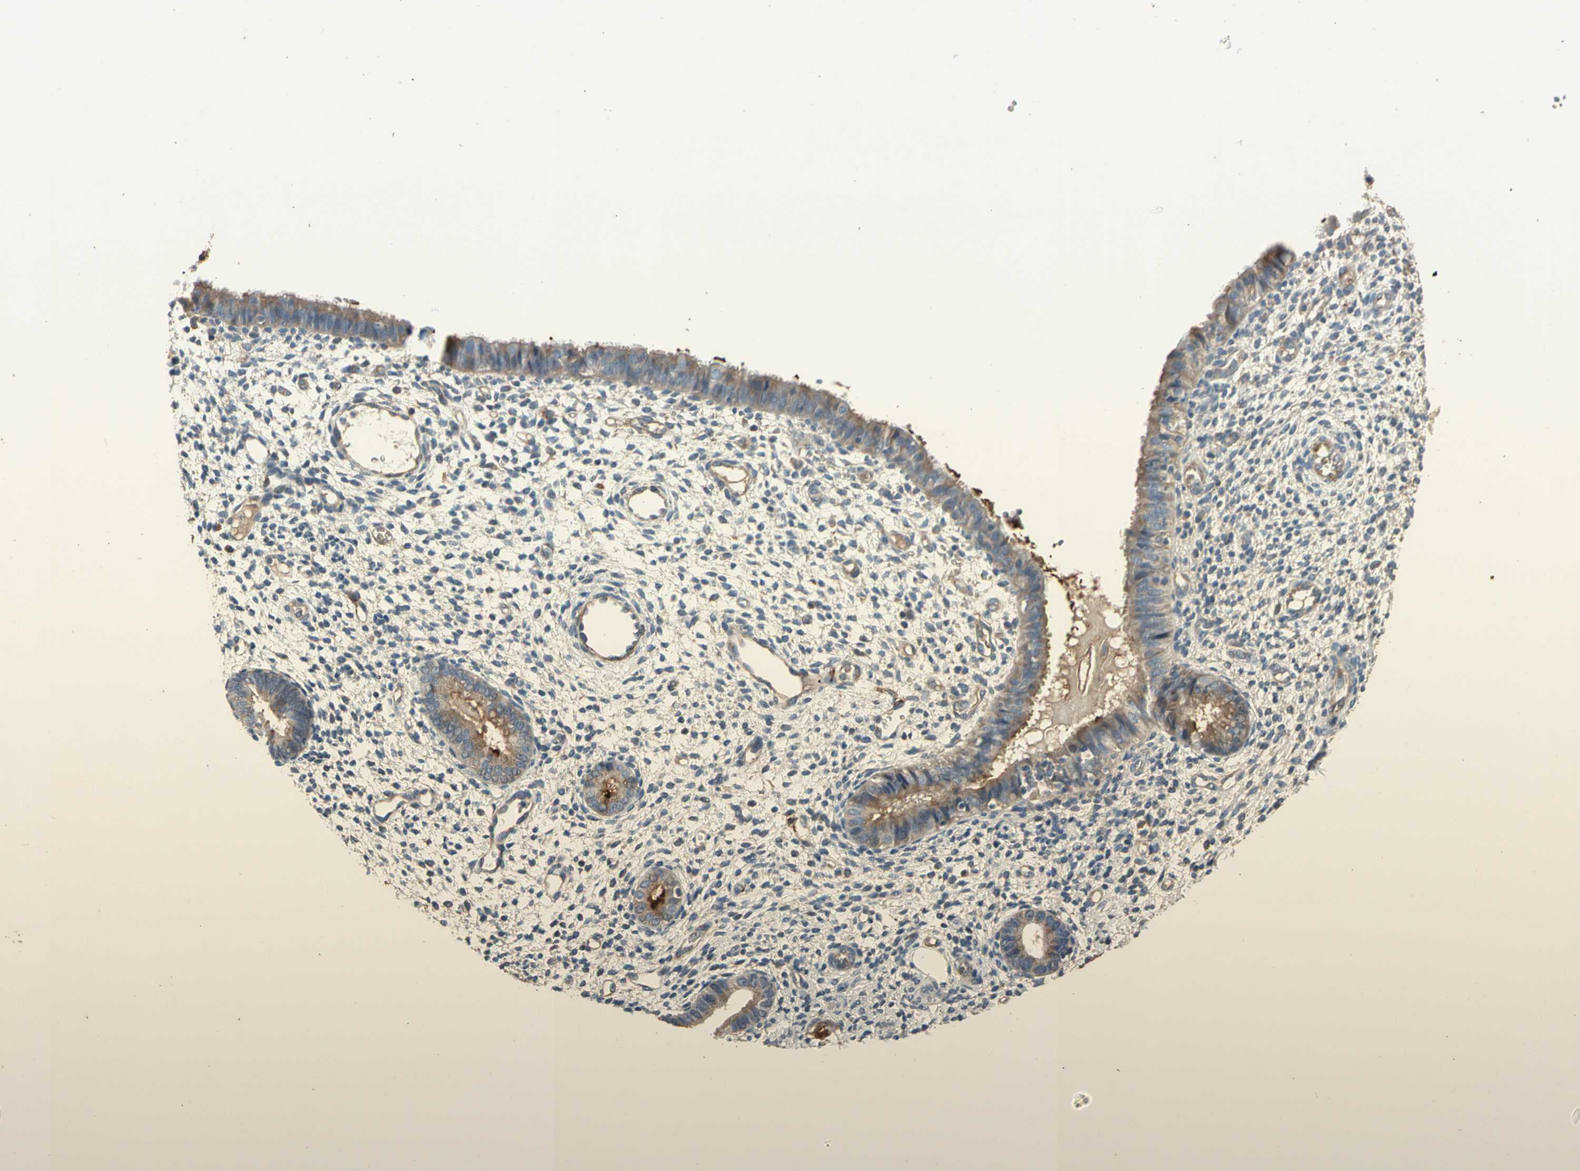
{"staining": {"intensity": "weak", "quantity": "25%-75%", "location": "cytoplasmic/membranous"}, "tissue": "endometrium", "cell_type": "Cells in endometrial stroma", "image_type": "normal", "snomed": [{"axis": "morphology", "description": "Normal tissue, NOS"}, {"axis": "topography", "description": "Endometrium"}], "caption": "Protein expression by immunohistochemistry demonstrates weak cytoplasmic/membranous staining in about 25%-75% of cells in endometrial stroma in unremarkable endometrium.", "gene": "SUSD2", "patient": {"sex": "female", "age": 61}}